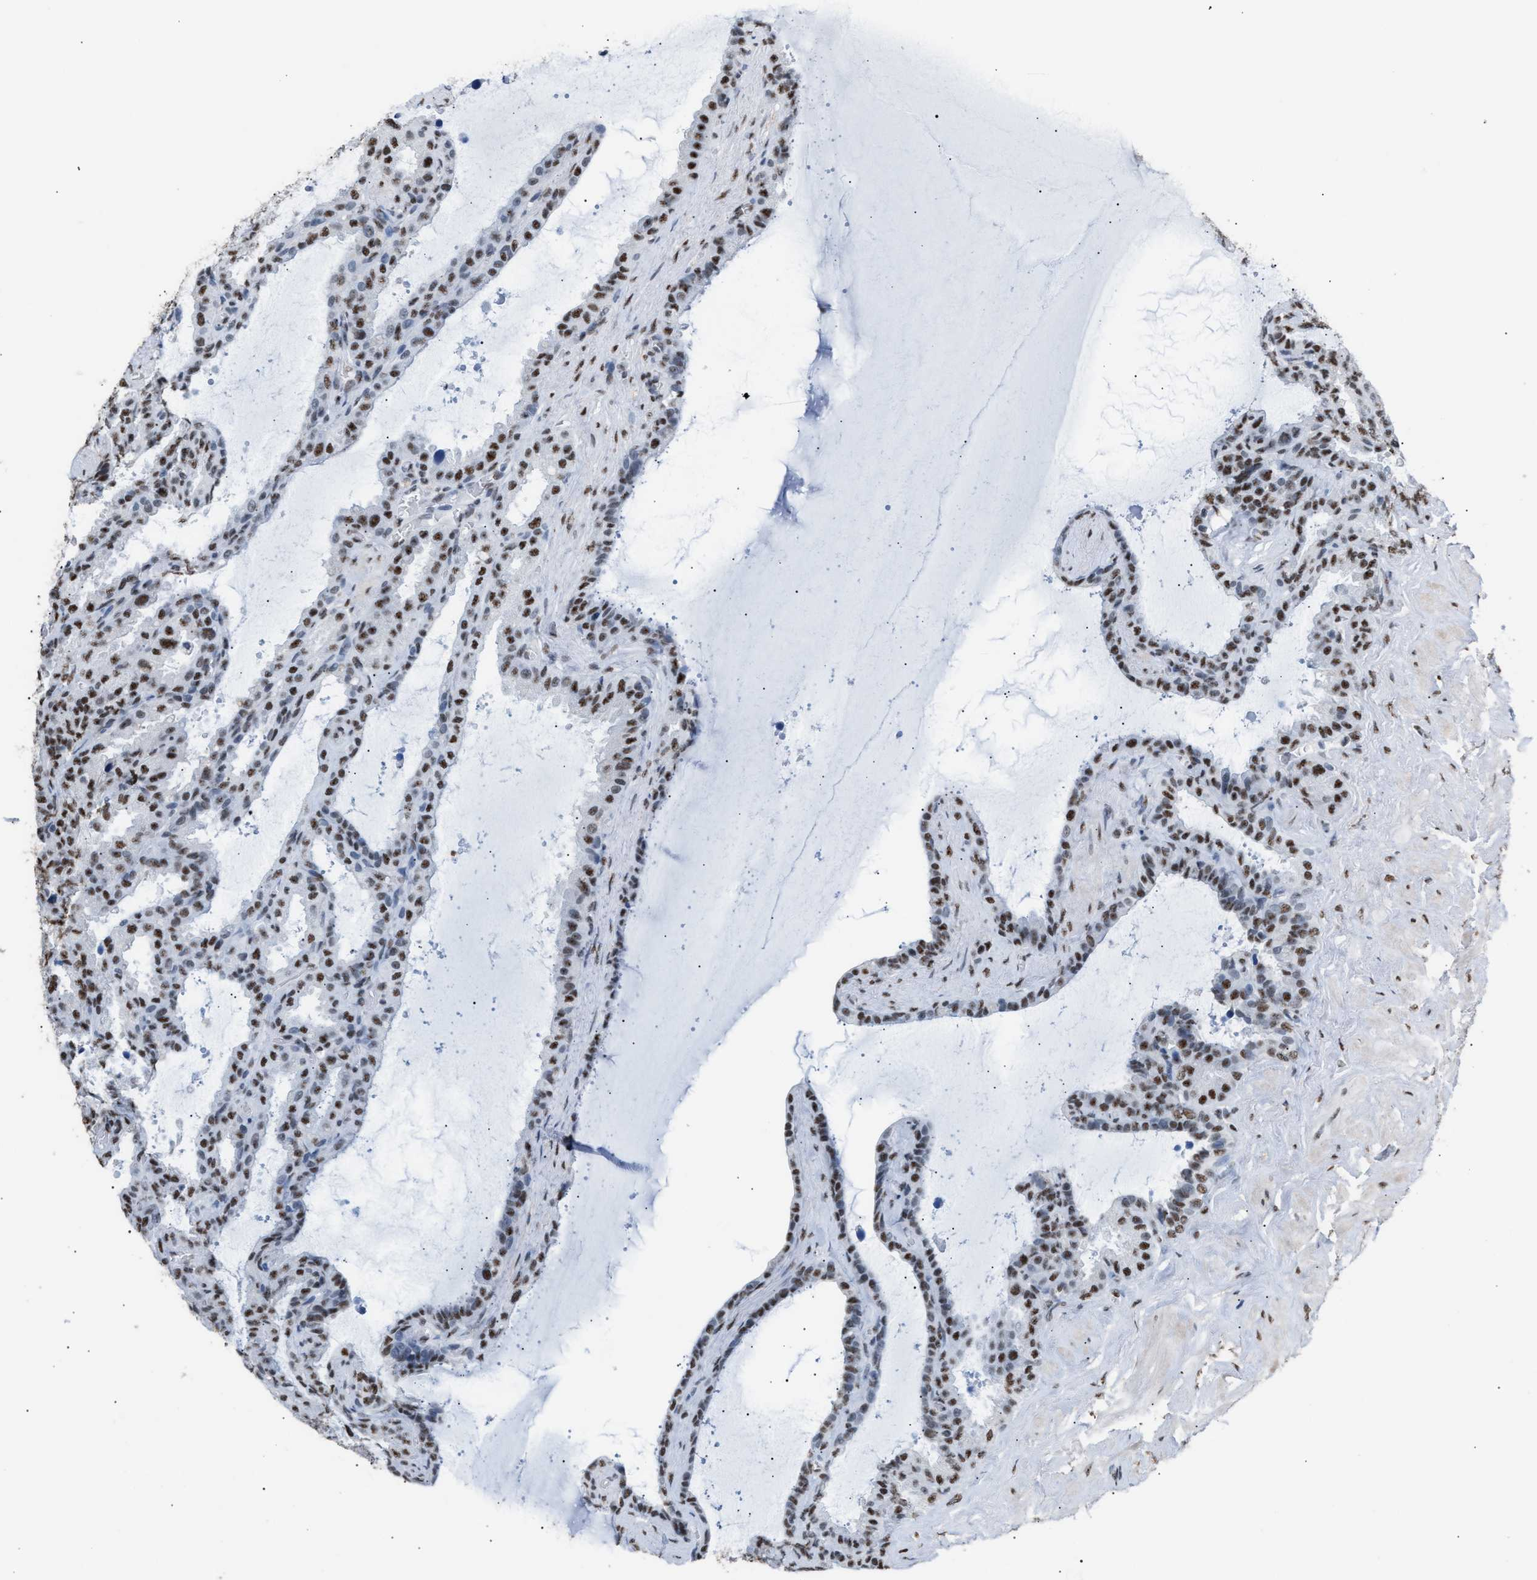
{"staining": {"intensity": "strong", "quantity": ">75%", "location": "nuclear"}, "tissue": "seminal vesicle", "cell_type": "Glandular cells", "image_type": "normal", "snomed": [{"axis": "morphology", "description": "Normal tissue, NOS"}, {"axis": "topography", "description": "Seminal veicle"}], "caption": "IHC (DAB) staining of normal human seminal vesicle reveals strong nuclear protein expression in approximately >75% of glandular cells.", "gene": "CCAR2", "patient": {"sex": "male", "age": 46}}